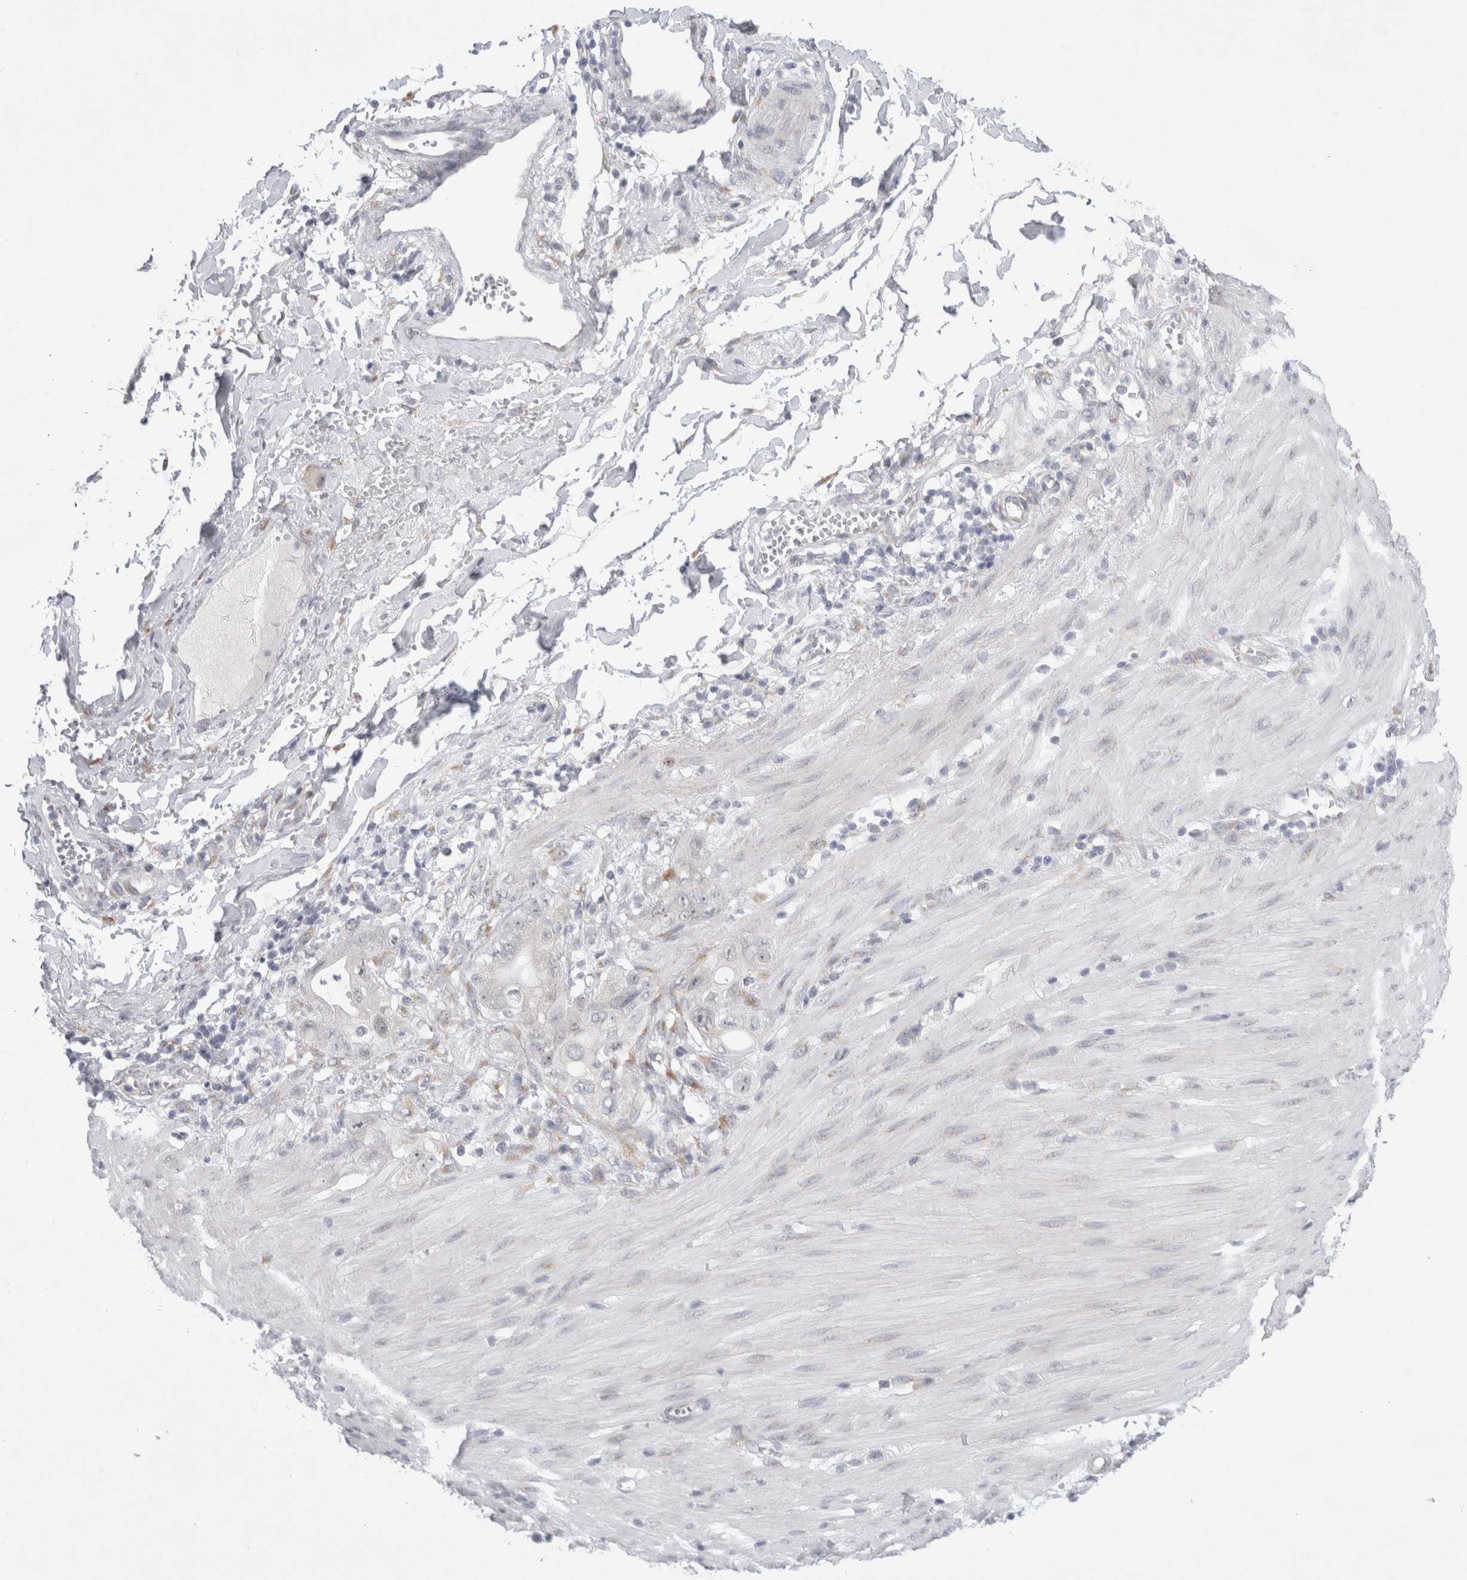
{"staining": {"intensity": "negative", "quantity": "none", "location": "none"}, "tissue": "stomach cancer", "cell_type": "Tumor cells", "image_type": "cancer", "snomed": [{"axis": "morphology", "description": "Adenocarcinoma, NOS"}, {"axis": "topography", "description": "Stomach"}, {"axis": "topography", "description": "Stomach, lower"}], "caption": "Tumor cells are negative for brown protein staining in stomach cancer (adenocarcinoma).", "gene": "TRMT1L", "patient": {"sex": "female", "age": 48}}